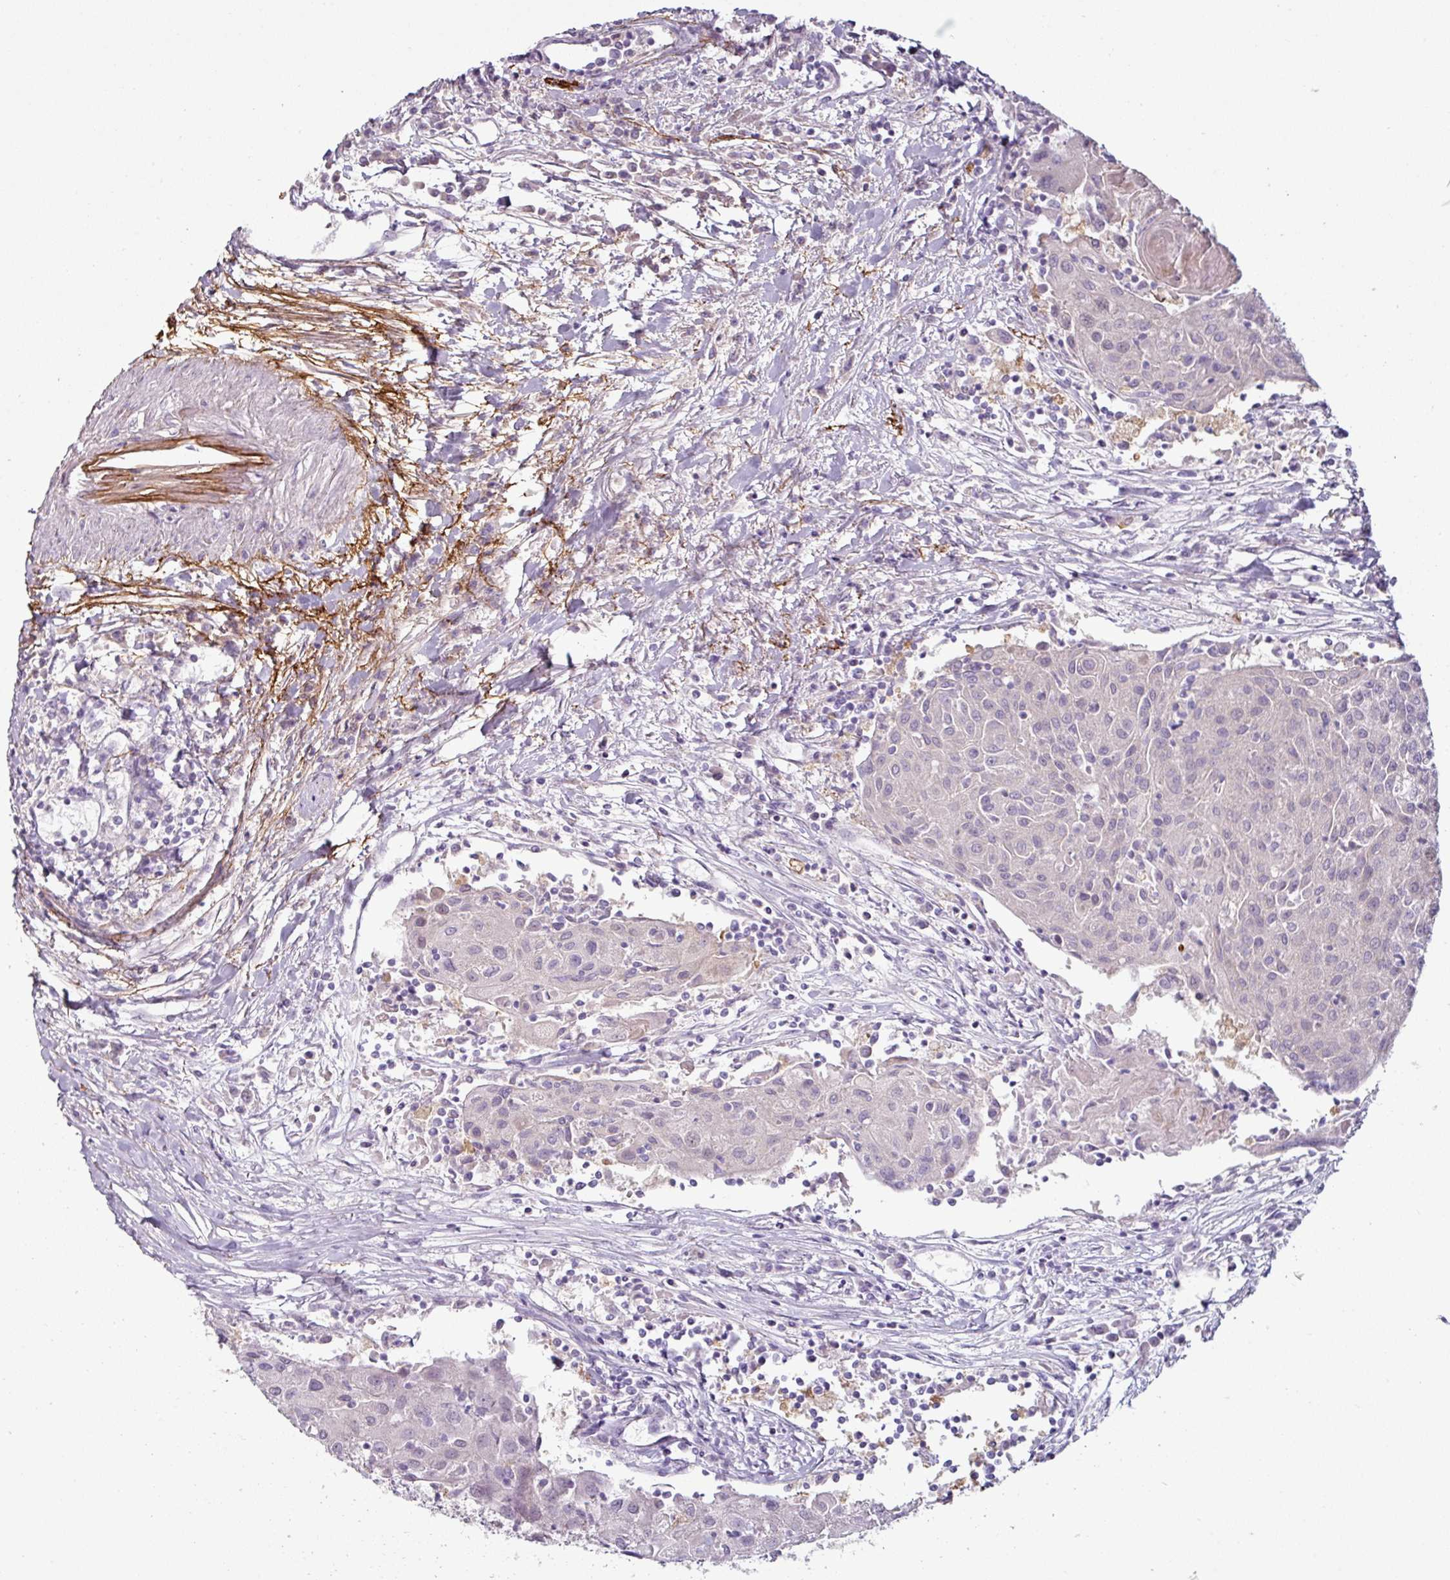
{"staining": {"intensity": "negative", "quantity": "none", "location": "none"}, "tissue": "urothelial cancer", "cell_type": "Tumor cells", "image_type": "cancer", "snomed": [{"axis": "morphology", "description": "Urothelial carcinoma, High grade"}, {"axis": "topography", "description": "Urinary bladder"}], "caption": "IHC micrograph of human urothelial cancer stained for a protein (brown), which shows no positivity in tumor cells.", "gene": "MTMR14", "patient": {"sex": "female", "age": 85}}